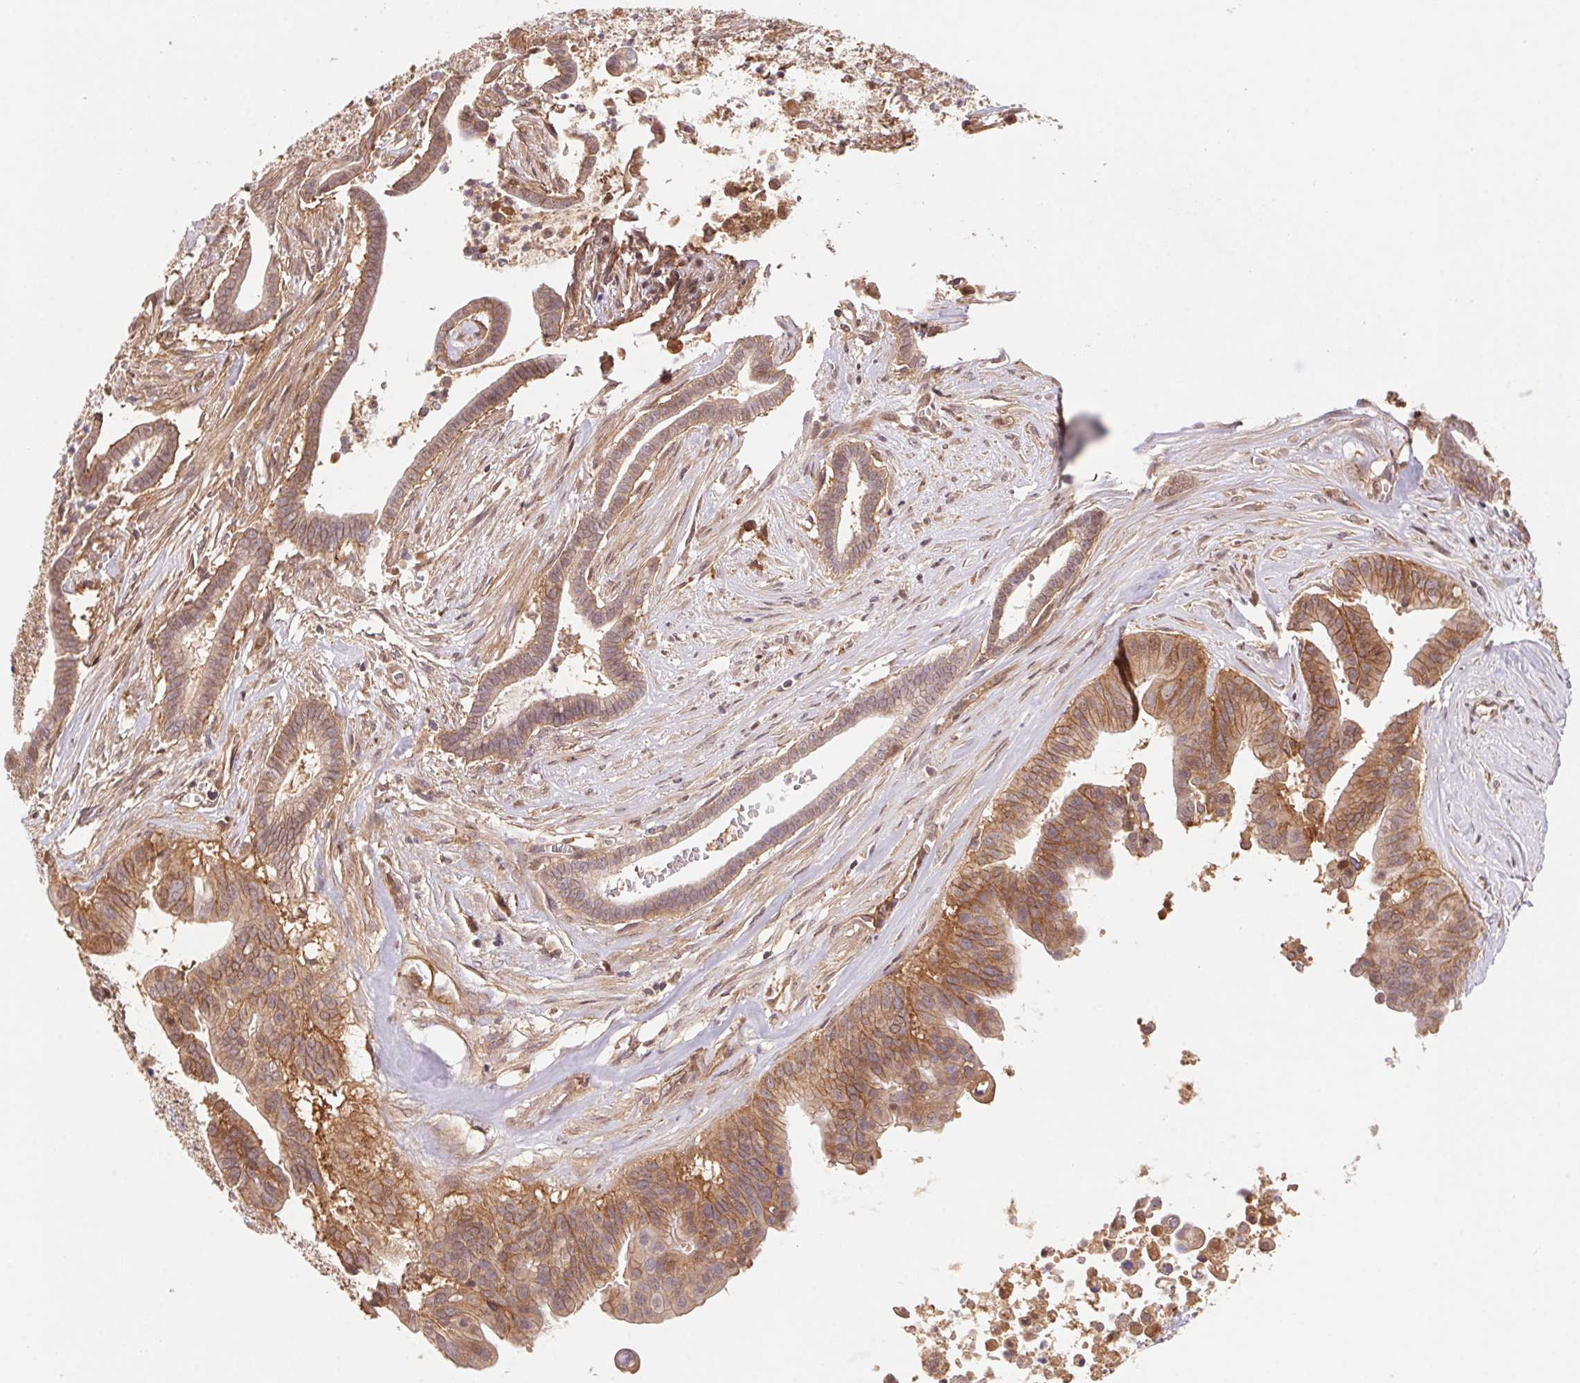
{"staining": {"intensity": "weak", "quantity": ">75%", "location": "cytoplasmic/membranous"}, "tissue": "pancreatic cancer", "cell_type": "Tumor cells", "image_type": "cancer", "snomed": [{"axis": "morphology", "description": "Adenocarcinoma, NOS"}, {"axis": "topography", "description": "Pancreas"}], "caption": "Pancreatic cancer (adenocarcinoma) stained with a brown dye shows weak cytoplasmic/membranous positive expression in approximately >75% of tumor cells.", "gene": "SLC52A2", "patient": {"sex": "male", "age": 61}}